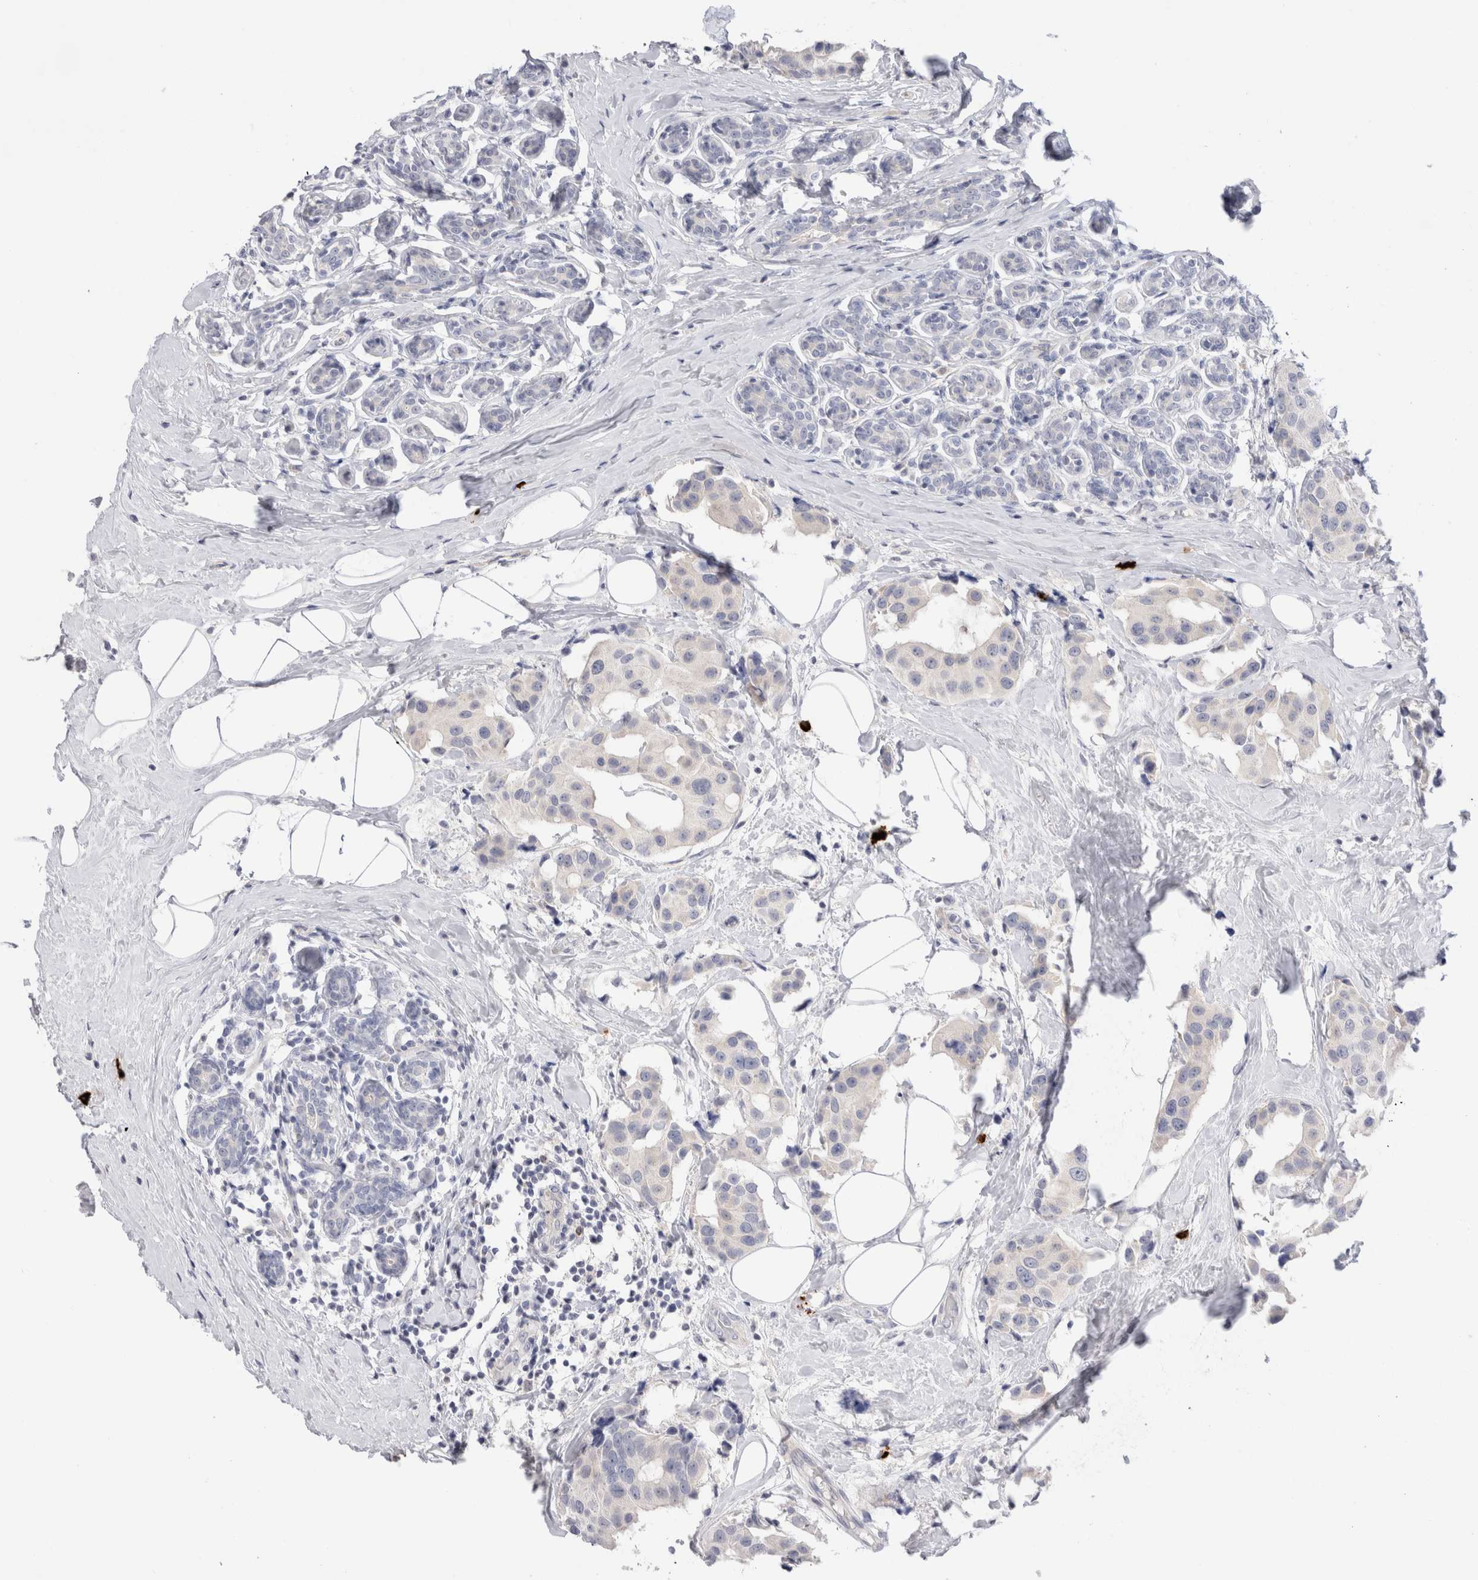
{"staining": {"intensity": "negative", "quantity": "none", "location": "none"}, "tissue": "breast cancer", "cell_type": "Tumor cells", "image_type": "cancer", "snomed": [{"axis": "morphology", "description": "Normal tissue, NOS"}, {"axis": "morphology", "description": "Duct carcinoma"}, {"axis": "topography", "description": "Breast"}], "caption": "Protein analysis of intraductal carcinoma (breast) shows no significant positivity in tumor cells.", "gene": "SPINK2", "patient": {"sex": "female", "age": 39}}